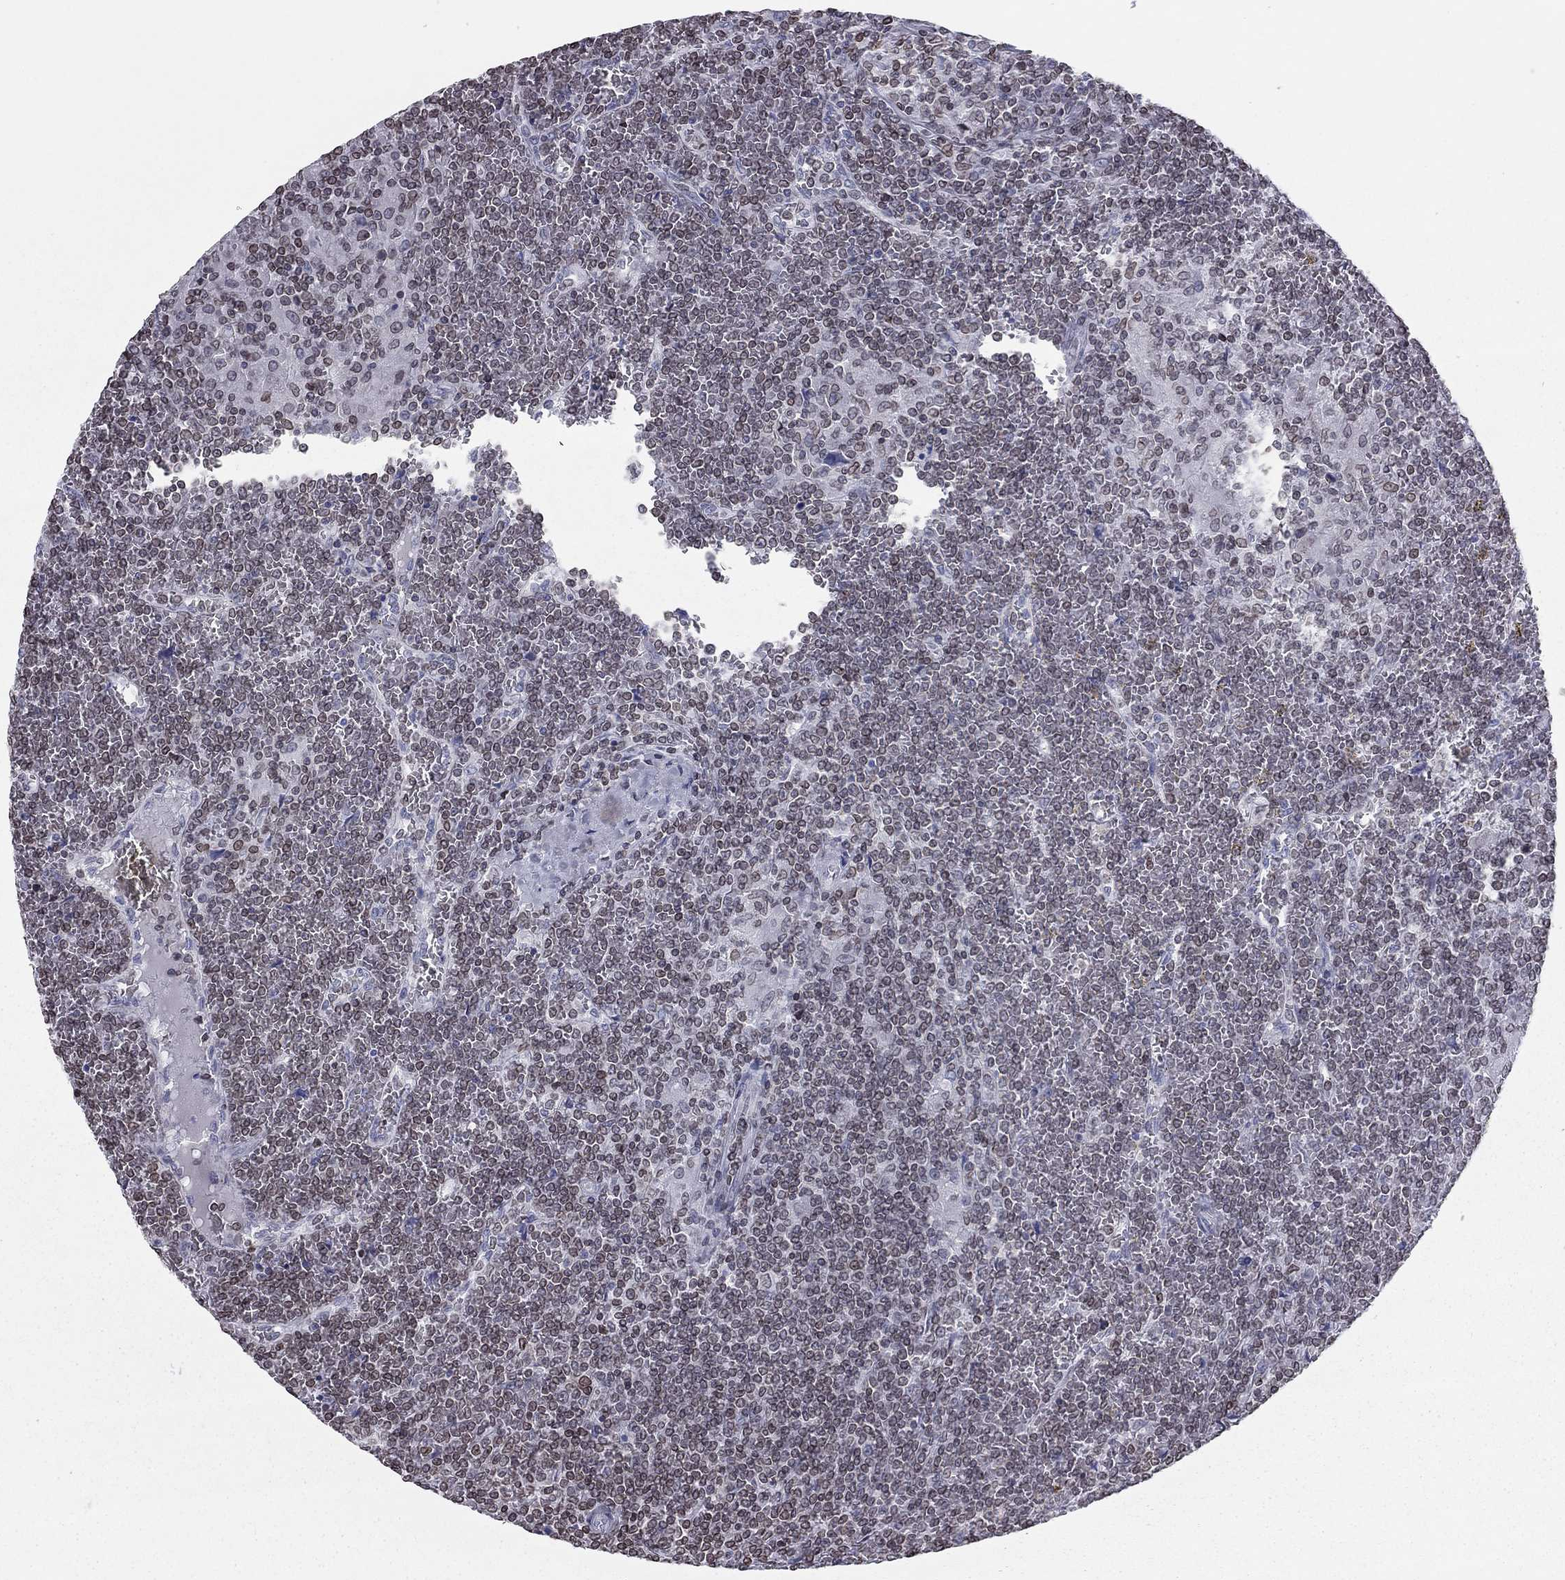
{"staining": {"intensity": "weak", "quantity": ">75%", "location": "cytoplasmic/membranous,nuclear"}, "tissue": "lymphoma", "cell_type": "Tumor cells", "image_type": "cancer", "snomed": [{"axis": "morphology", "description": "Malignant lymphoma, non-Hodgkin's type, Low grade"}, {"axis": "topography", "description": "Spleen"}], "caption": "The histopathology image demonstrates a brown stain indicating the presence of a protein in the cytoplasmic/membranous and nuclear of tumor cells in lymphoma. (Stains: DAB in brown, nuclei in blue, Microscopy: brightfield microscopy at high magnification).", "gene": "ESPL1", "patient": {"sex": "female", "age": 19}}